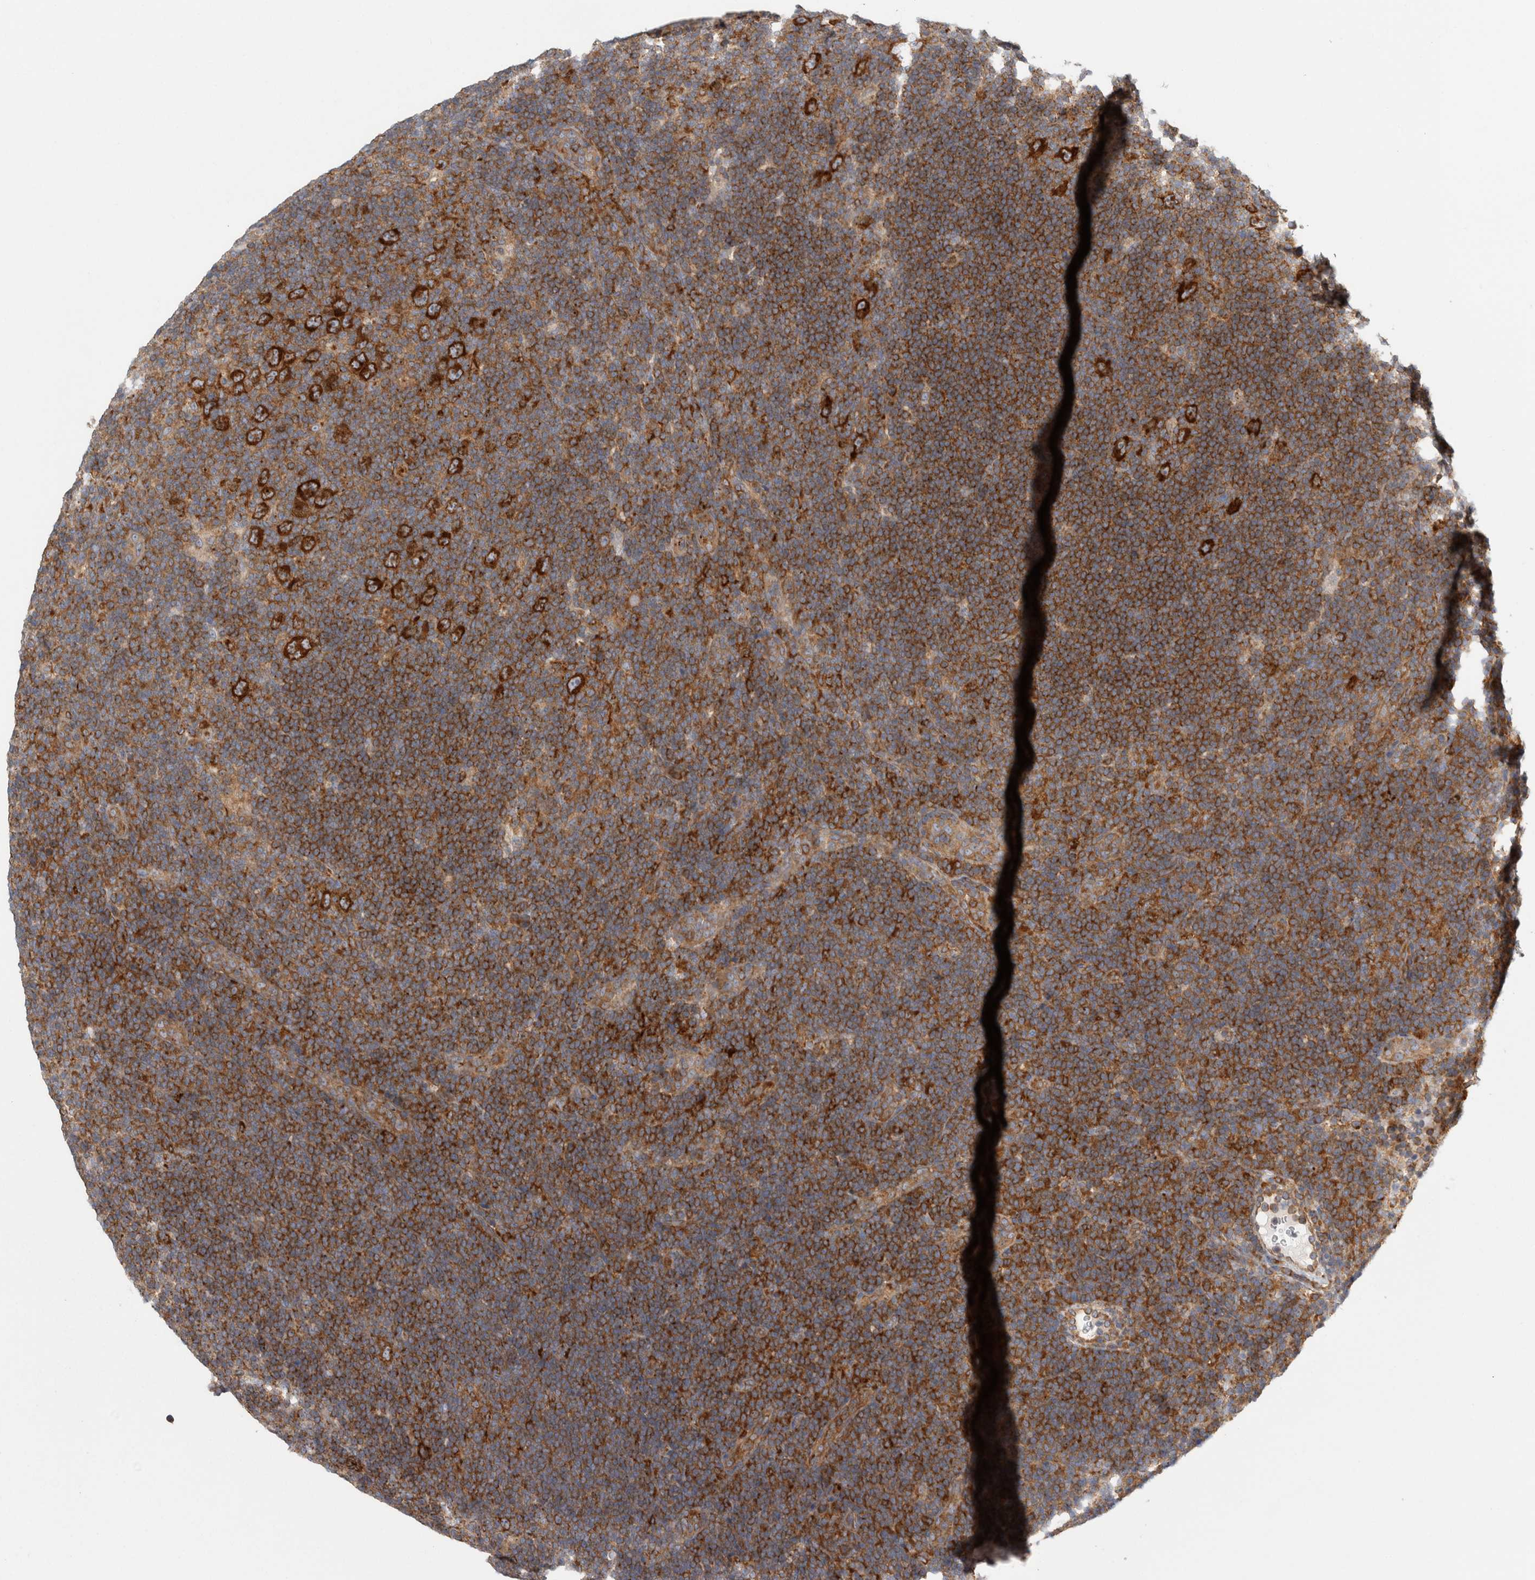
{"staining": {"intensity": "strong", "quantity": ">75%", "location": "cytoplasmic/membranous"}, "tissue": "lymphoma", "cell_type": "Tumor cells", "image_type": "cancer", "snomed": [{"axis": "morphology", "description": "Hodgkin's disease, NOS"}, {"axis": "topography", "description": "Lymph node"}], "caption": "Immunohistochemical staining of lymphoma exhibits strong cytoplasmic/membranous protein expression in about >75% of tumor cells.", "gene": "PEX6", "patient": {"sex": "female", "age": 57}}